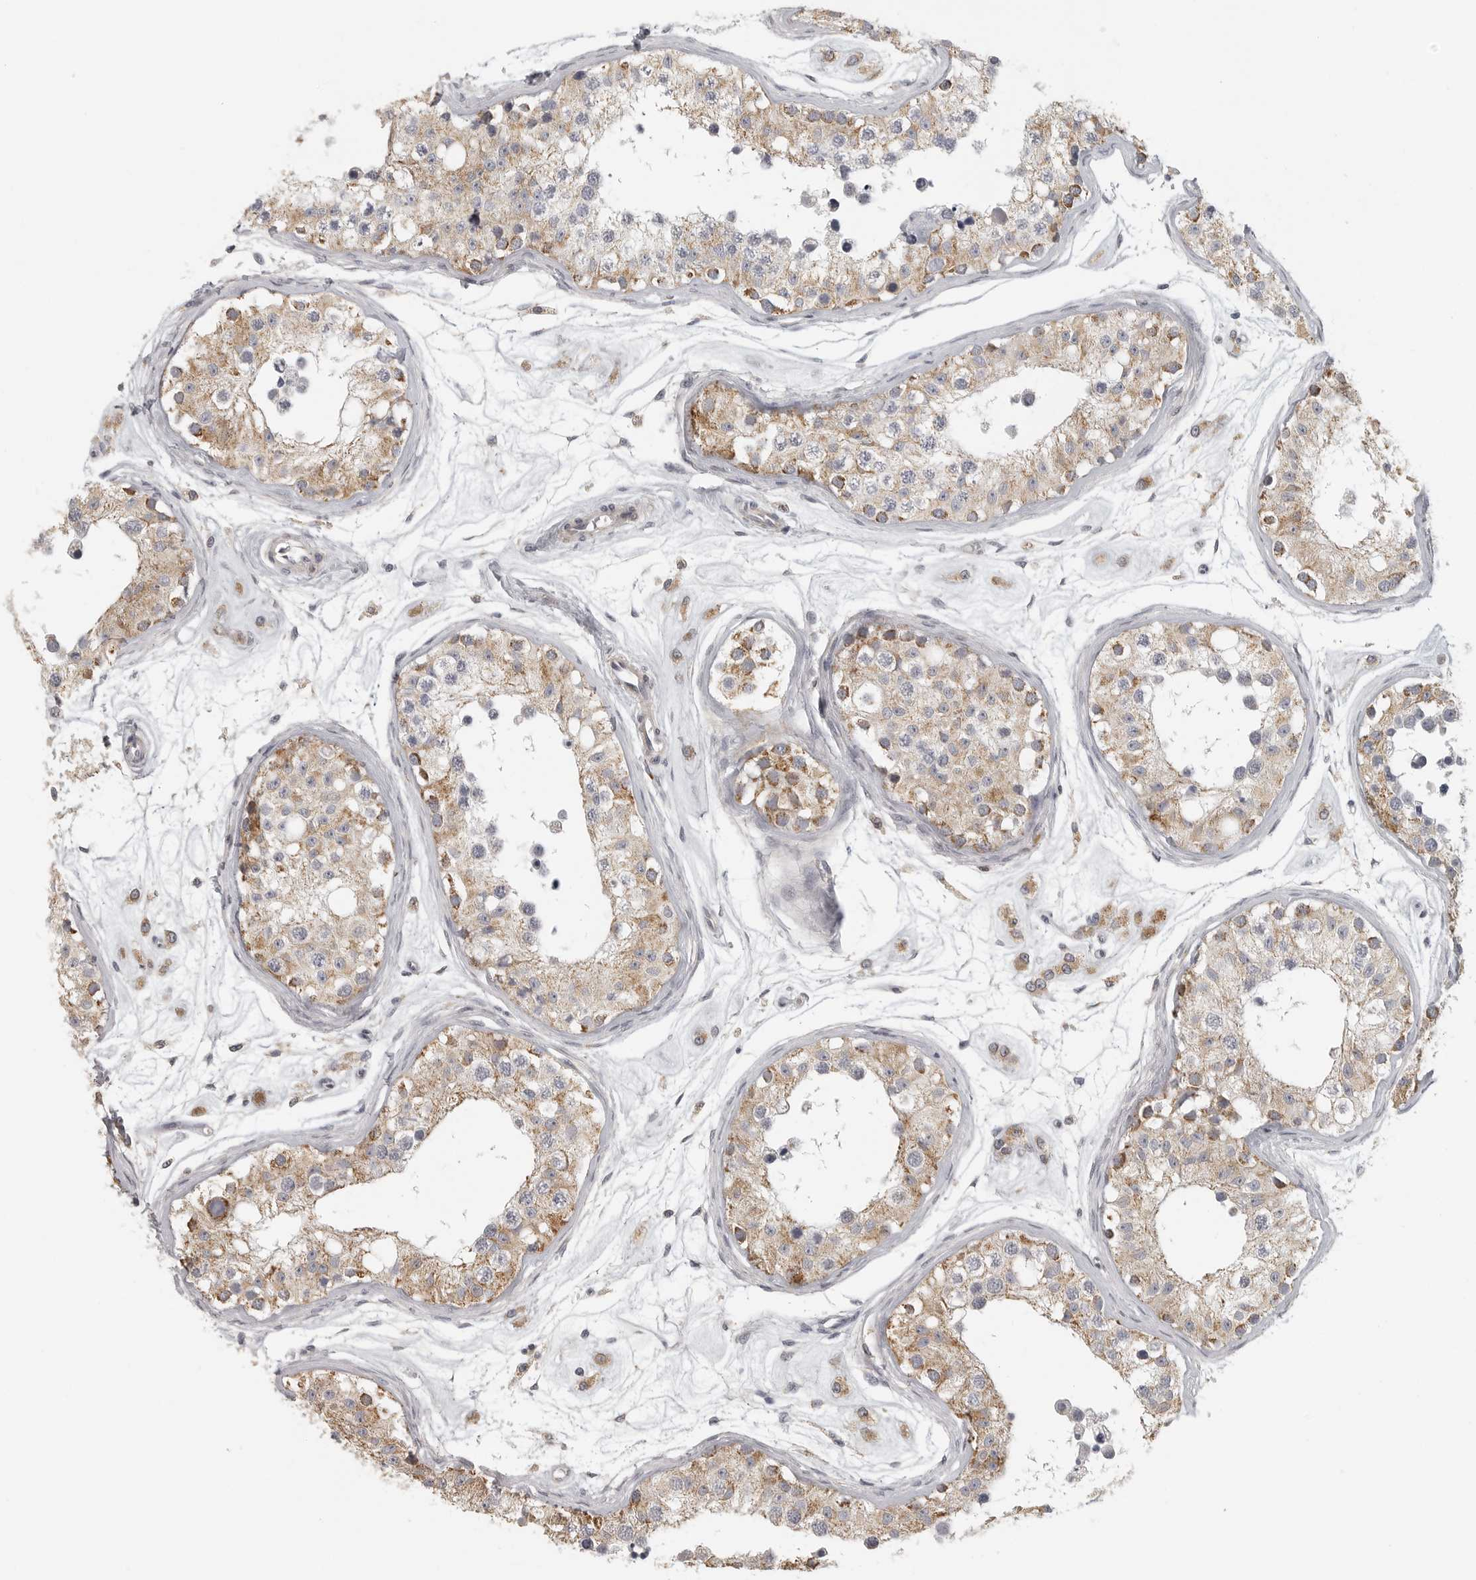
{"staining": {"intensity": "moderate", "quantity": "<25%", "location": "cytoplasmic/membranous"}, "tissue": "testis", "cell_type": "Cells in seminiferous ducts", "image_type": "normal", "snomed": [{"axis": "morphology", "description": "Normal tissue, NOS"}, {"axis": "morphology", "description": "Adenocarcinoma, metastatic, NOS"}, {"axis": "topography", "description": "Testis"}], "caption": "DAB immunohistochemical staining of normal testis demonstrates moderate cytoplasmic/membranous protein positivity in approximately <25% of cells in seminiferous ducts.", "gene": "RXFP3", "patient": {"sex": "male", "age": 26}}